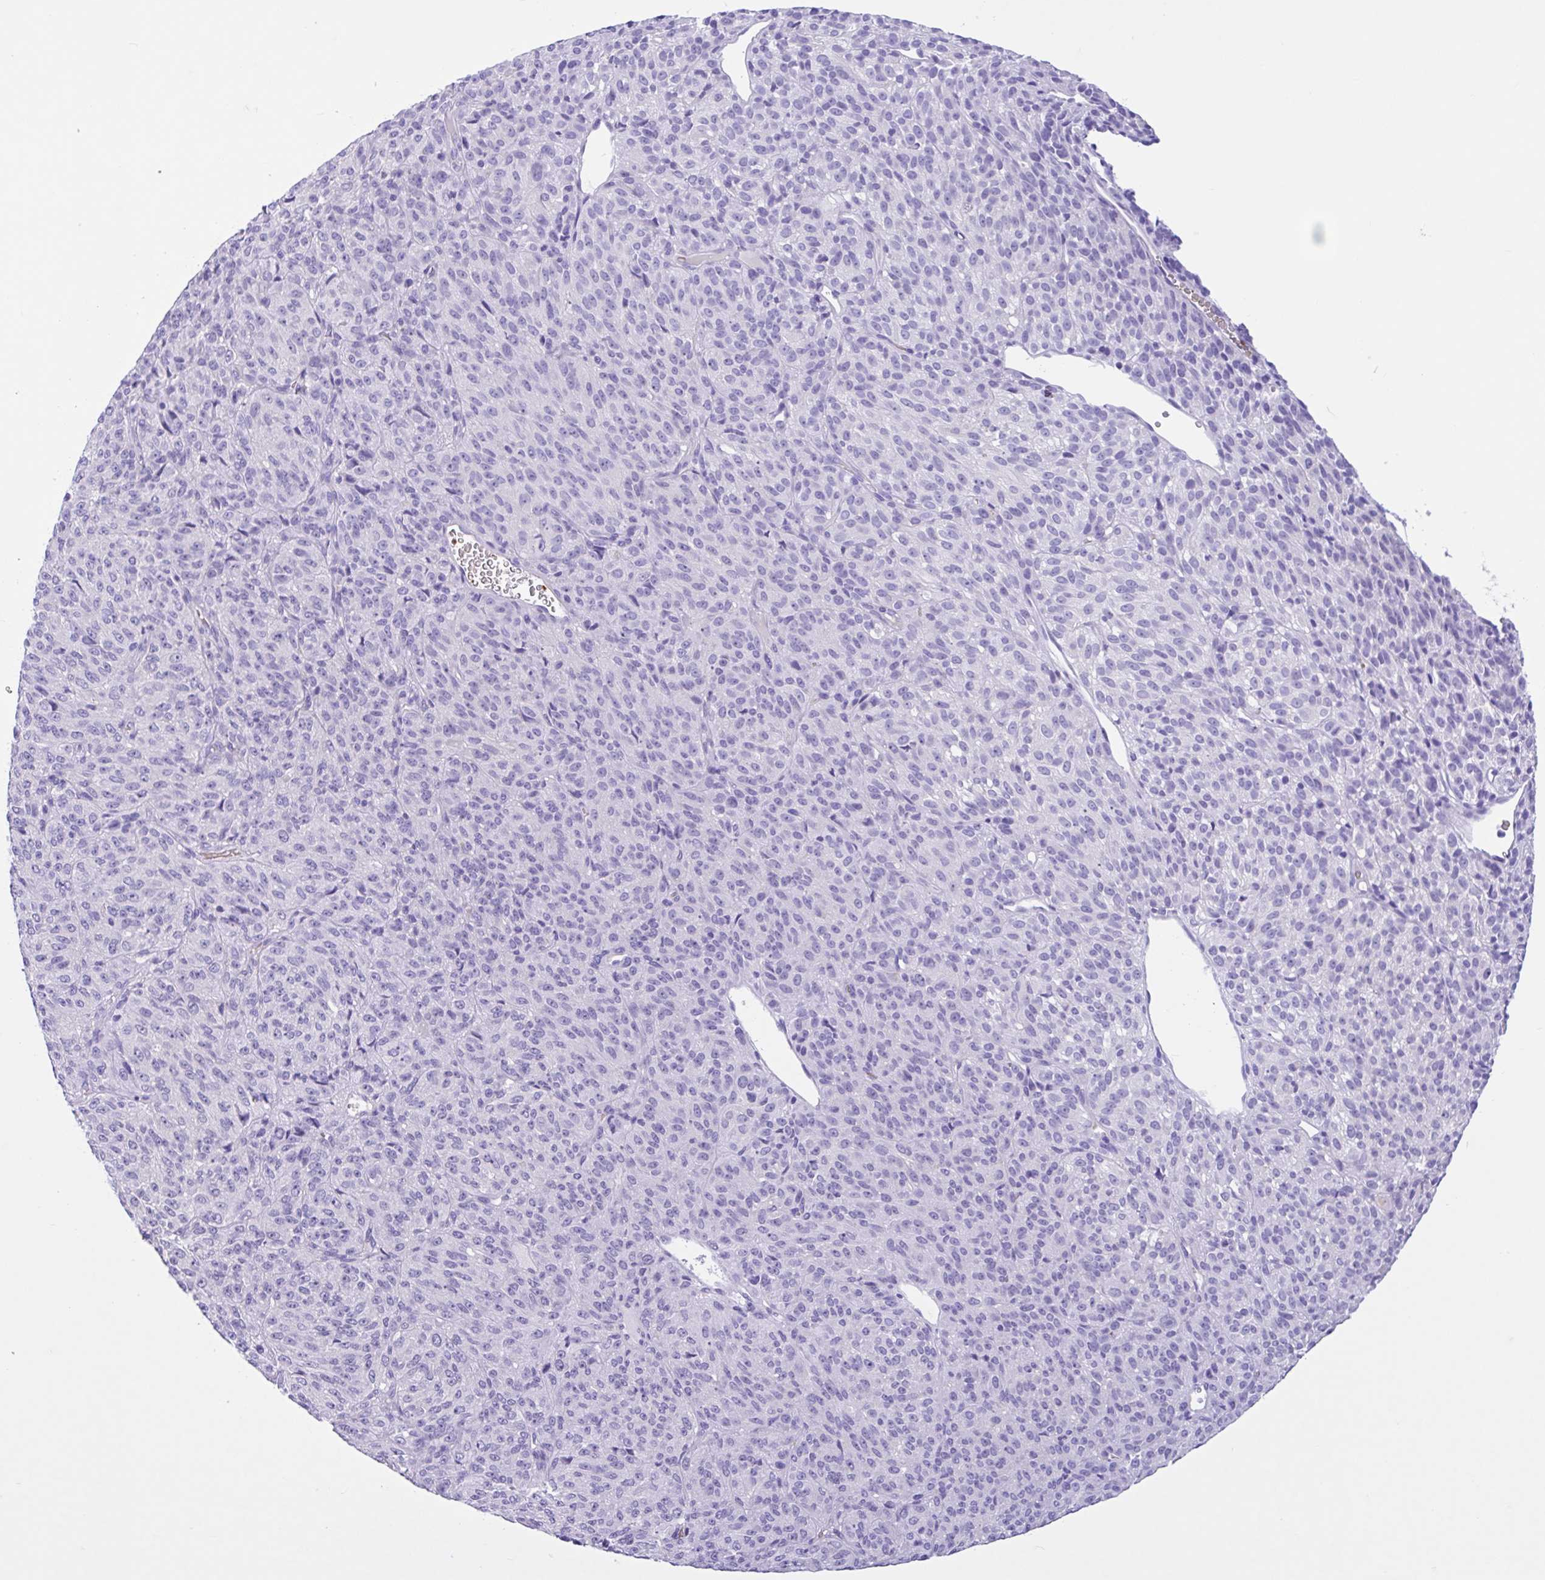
{"staining": {"intensity": "negative", "quantity": "none", "location": "none"}, "tissue": "melanoma", "cell_type": "Tumor cells", "image_type": "cancer", "snomed": [{"axis": "morphology", "description": "Malignant melanoma, Metastatic site"}, {"axis": "topography", "description": "Brain"}], "caption": "A high-resolution micrograph shows immunohistochemistry staining of melanoma, which exhibits no significant expression in tumor cells. Nuclei are stained in blue.", "gene": "TMEM79", "patient": {"sex": "female", "age": 56}}